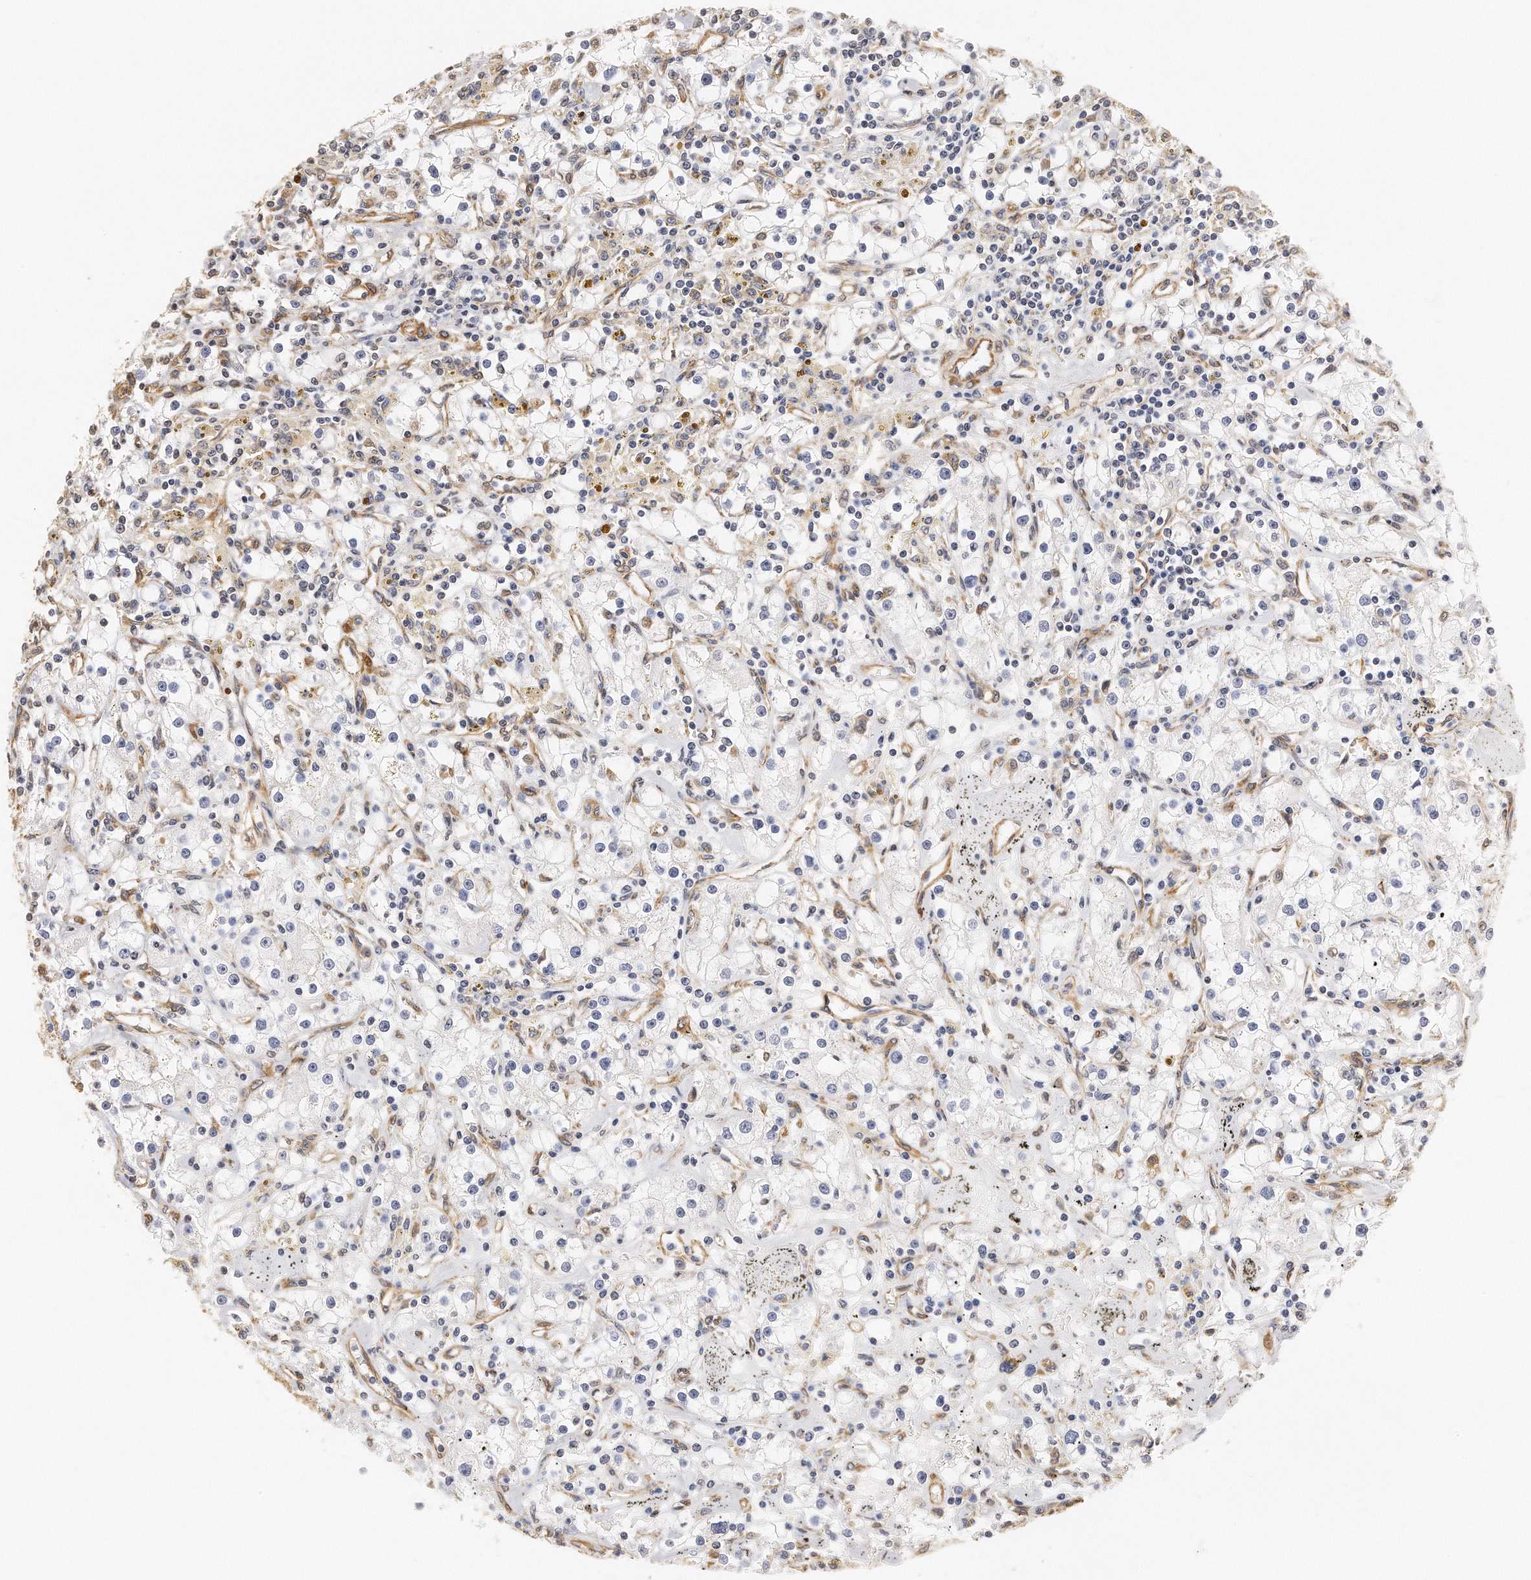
{"staining": {"intensity": "negative", "quantity": "none", "location": "none"}, "tissue": "renal cancer", "cell_type": "Tumor cells", "image_type": "cancer", "snomed": [{"axis": "morphology", "description": "Adenocarcinoma, NOS"}, {"axis": "topography", "description": "Kidney"}], "caption": "DAB (3,3'-diaminobenzidine) immunohistochemical staining of human renal adenocarcinoma demonstrates no significant positivity in tumor cells.", "gene": "CHST7", "patient": {"sex": "male", "age": 56}}